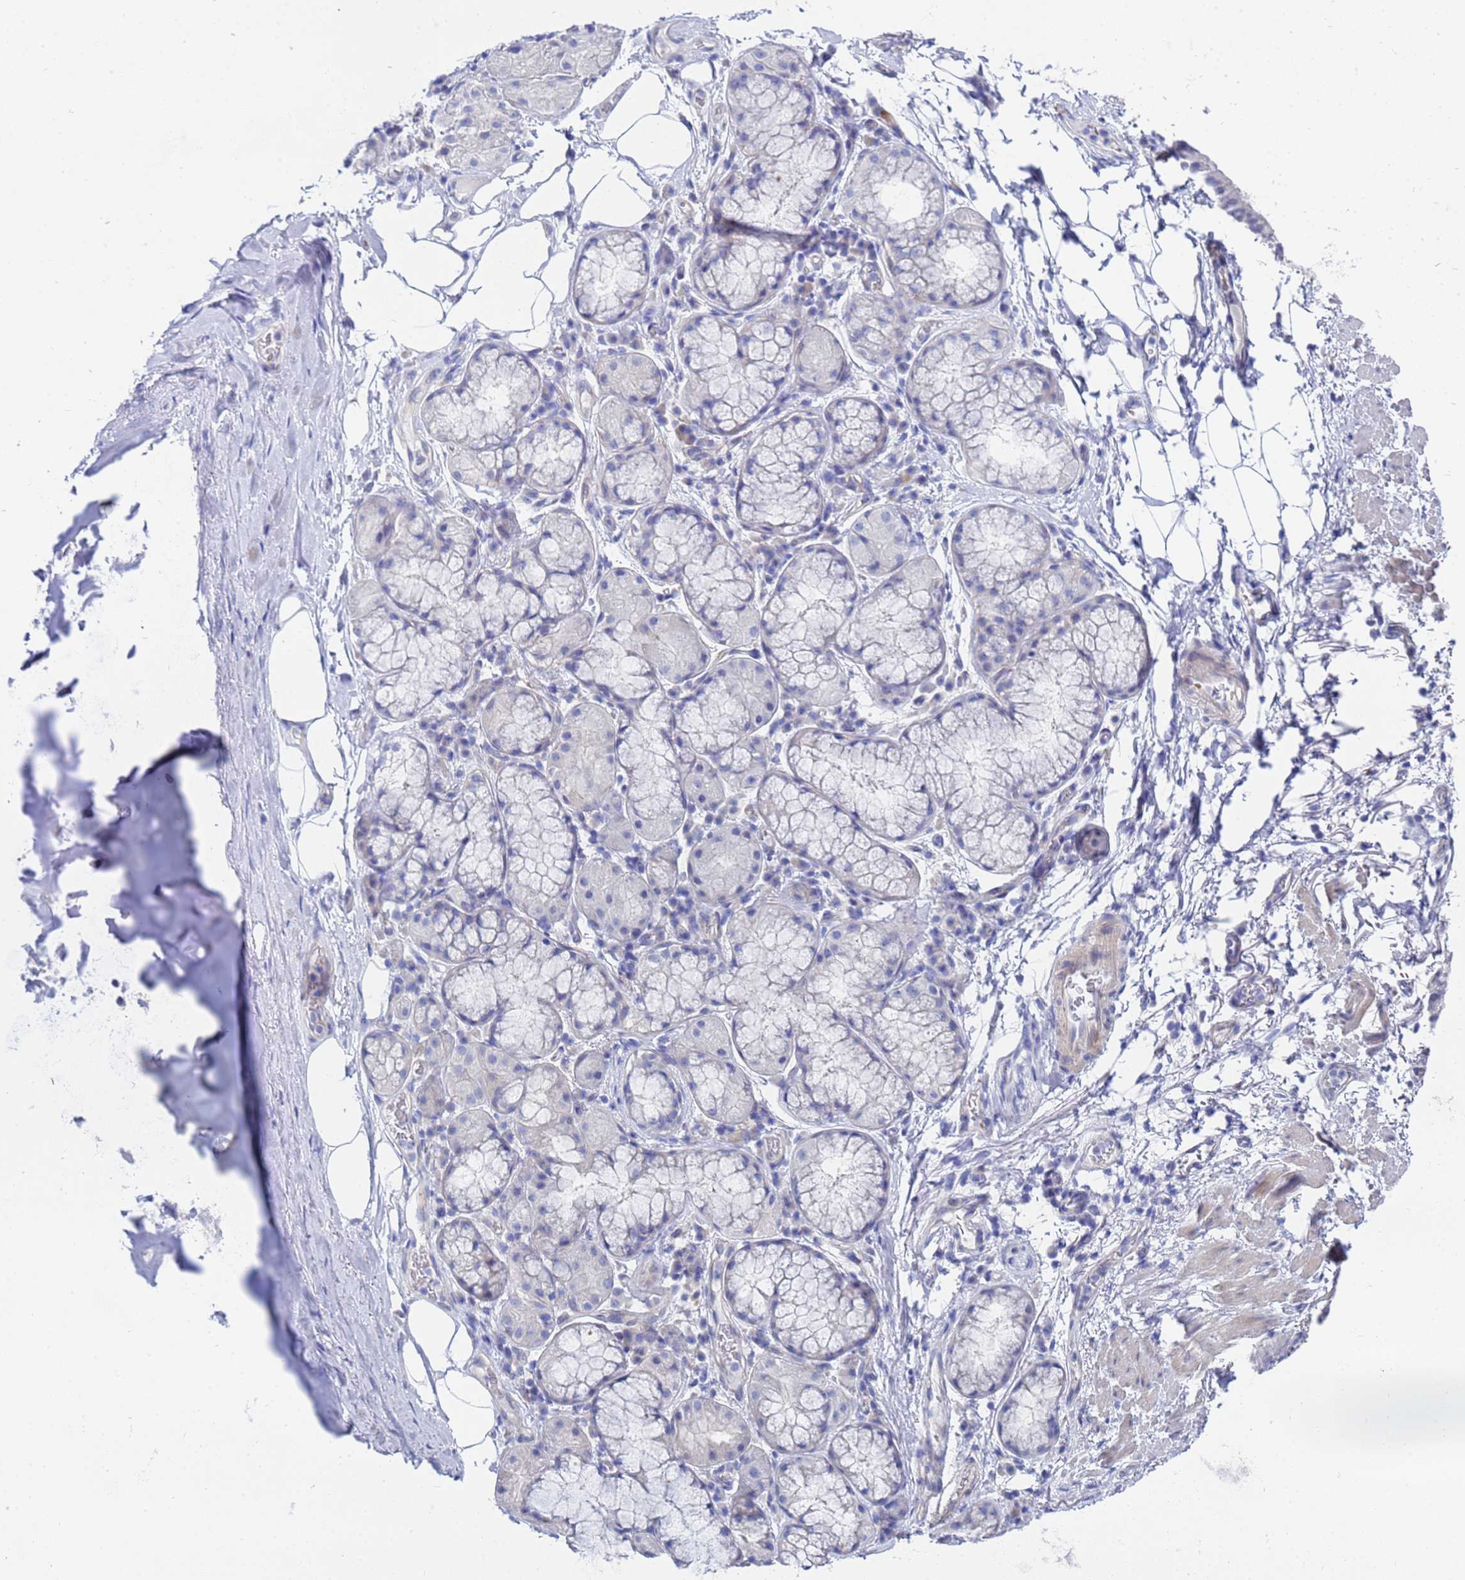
{"staining": {"intensity": "negative", "quantity": "none", "location": "none"}, "tissue": "adipose tissue", "cell_type": "Adipocytes", "image_type": "normal", "snomed": [{"axis": "morphology", "description": "Normal tissue, NOS"}, {"axis": "topography", "description": "Lymph node"}, {"axis": "topography", "description": "Cartilage tissue"}, {"axis": "topography", "description": "Bronchus"}], "caption": "Image shows no significant protein expression in adipocytes of benign adipose tissue. (DAB (3,3'-diaminobenzidine) IHC visualized using brightfield microscopy, high magnification).", "gene": "ZNF26", "patient": {"sex": "male", "age": 63}}